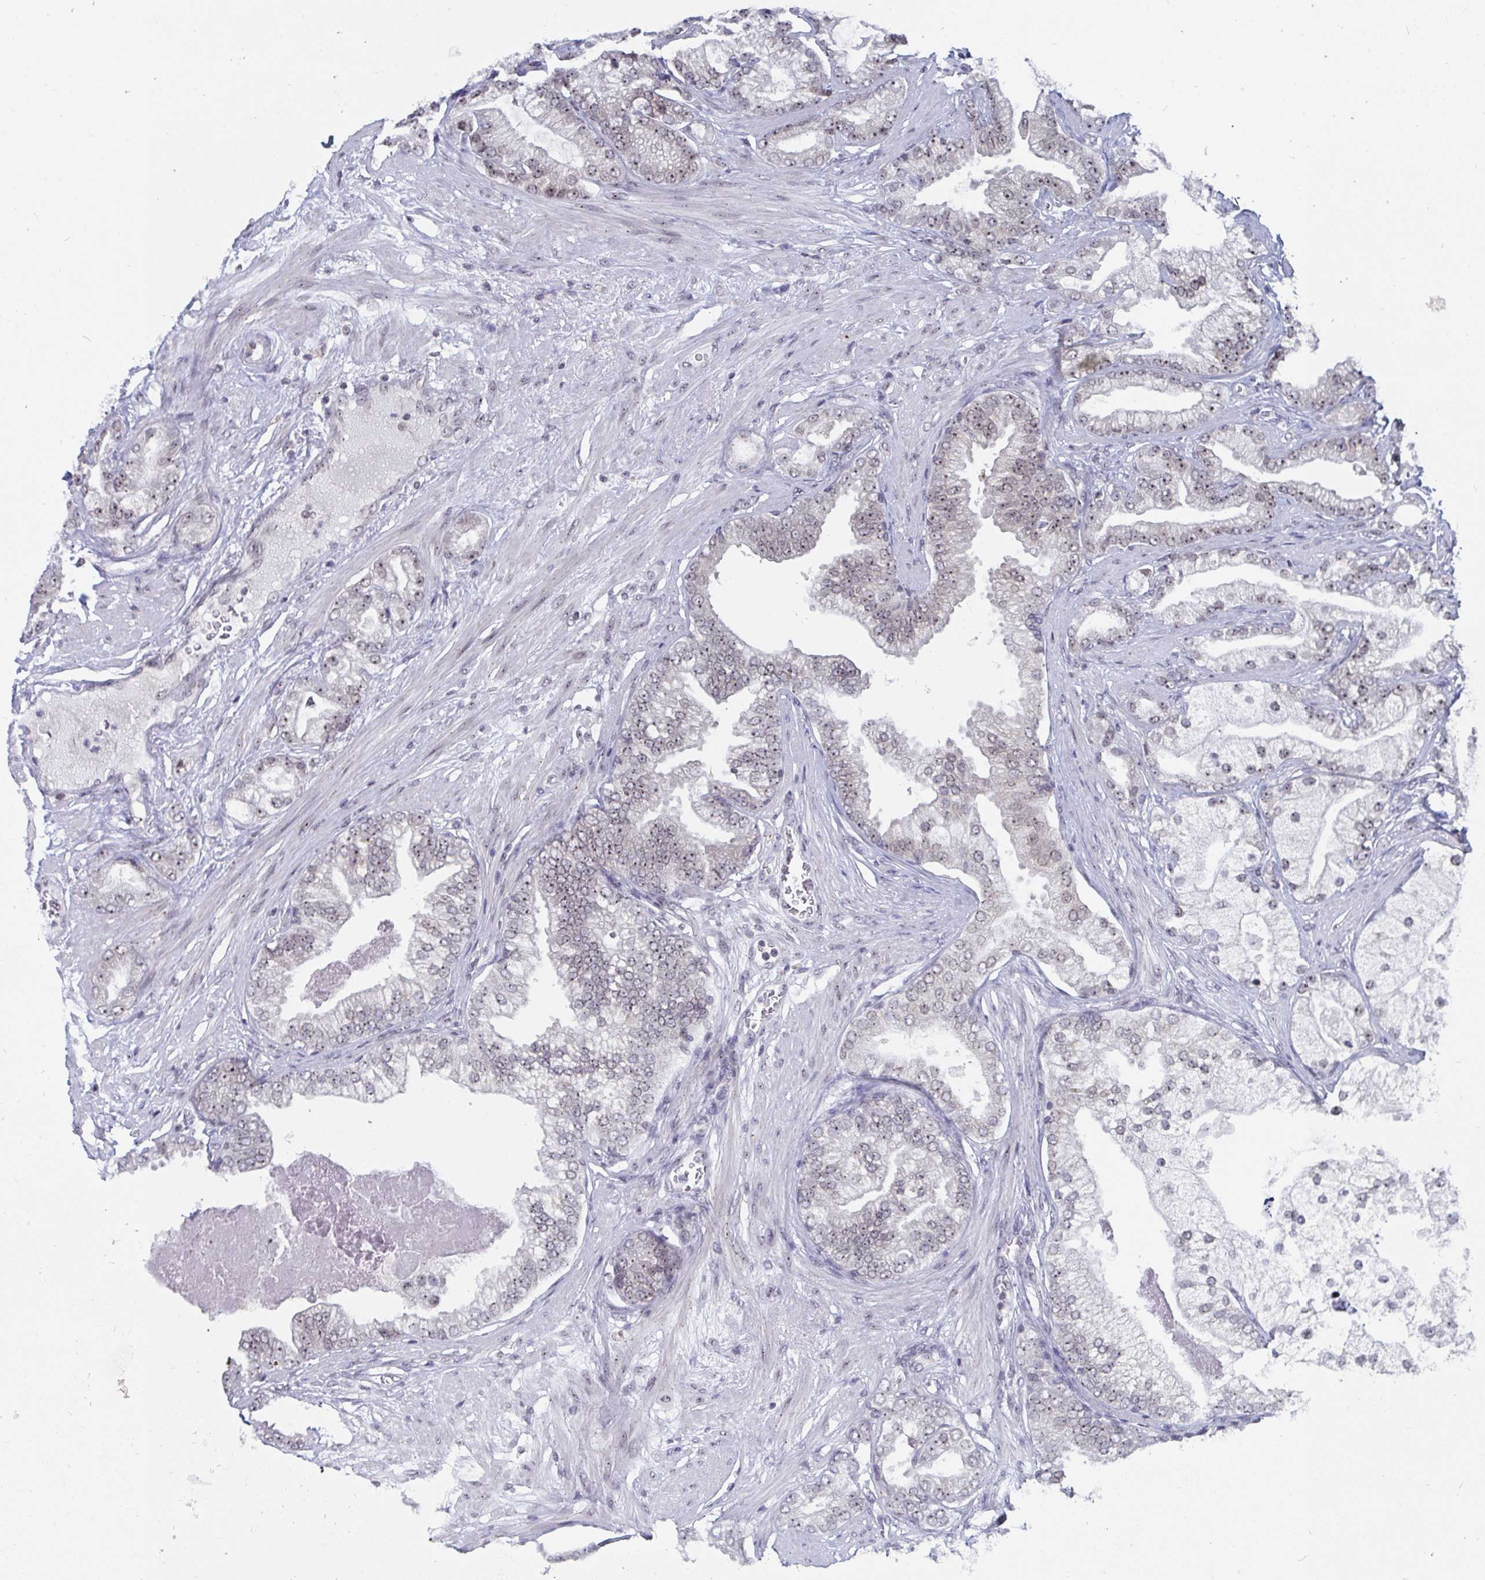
{"staining": {"intensity": "weak", "quantity": "25%-75%", "location": "nuclear"}, "tissue": "prostate cancer", "cell_type": "Tumor cells", "image_type": "cancer", "snomed": [{"axis": "morphology", "description": "Adenocarcinoma, Low grade"}, {"axis": "topography", "description": "Prostate"}], "caption": "This micrograph demonstrates IHC staining of human low-grade adenocarcinoma (prostate), with low weak nuclear staining in about 25%-75% of tumor cells.", "gene": "TRIP12", "patient": {"sex": "male", "age": 61}}